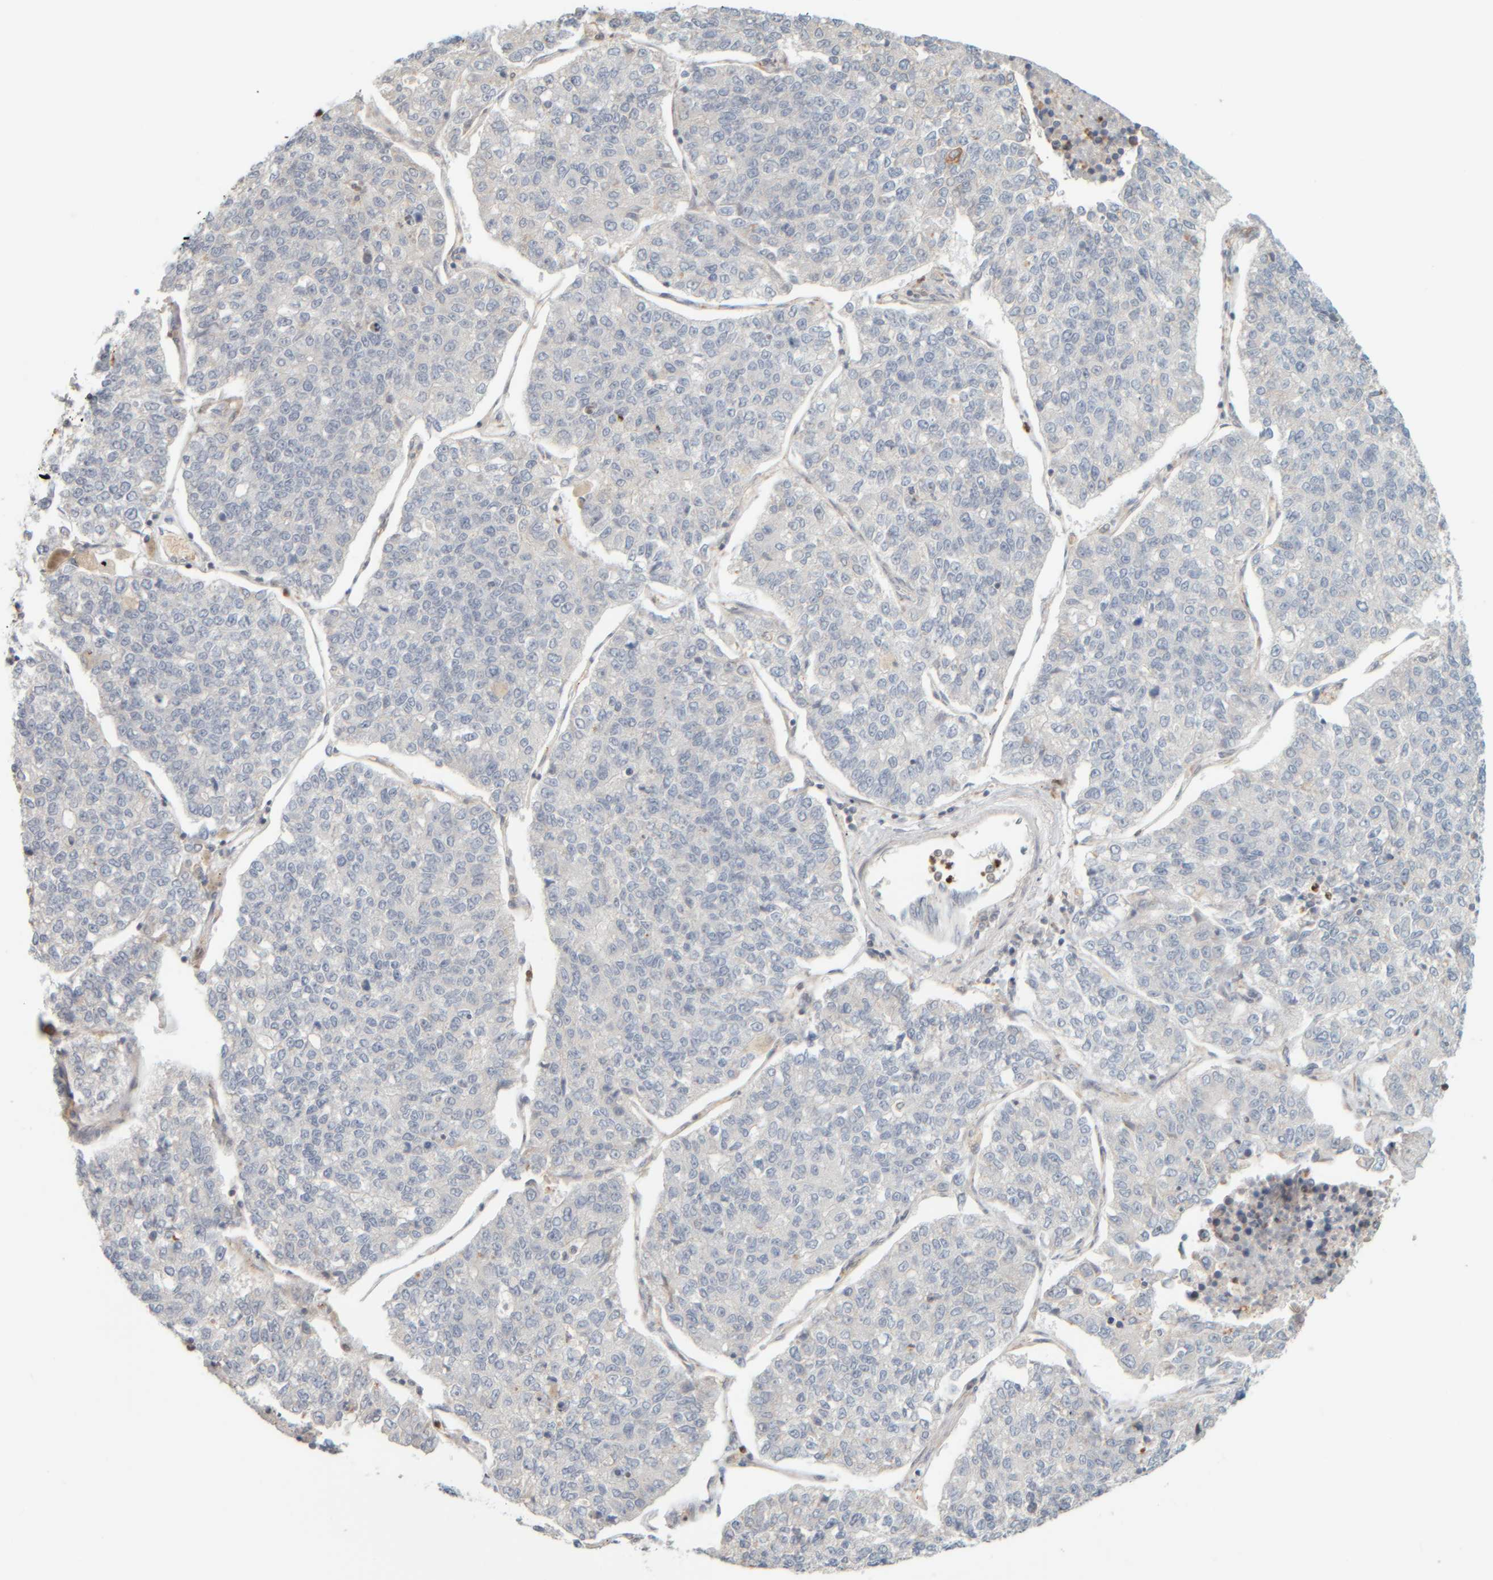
{"staining": {"intensity": "negative", "quantity": "none", "location": "none"}, "tissue": "lung cancer", "cell_type": "Tumor cells", "image_type": "cancer", "snomed": [{"axis": "morphology", "description": "Adenocarcinoma, NOS"}, {"axis": "topography", "description": "Lung"}], "caption": "Image shows no significant protein staining in tumor cells of adenocarcinoma (lung). (DAB IHC, high magnification).", "gene": "PTGES3L-AARSD1", "patient": {"sex": "male", "age": 49}}